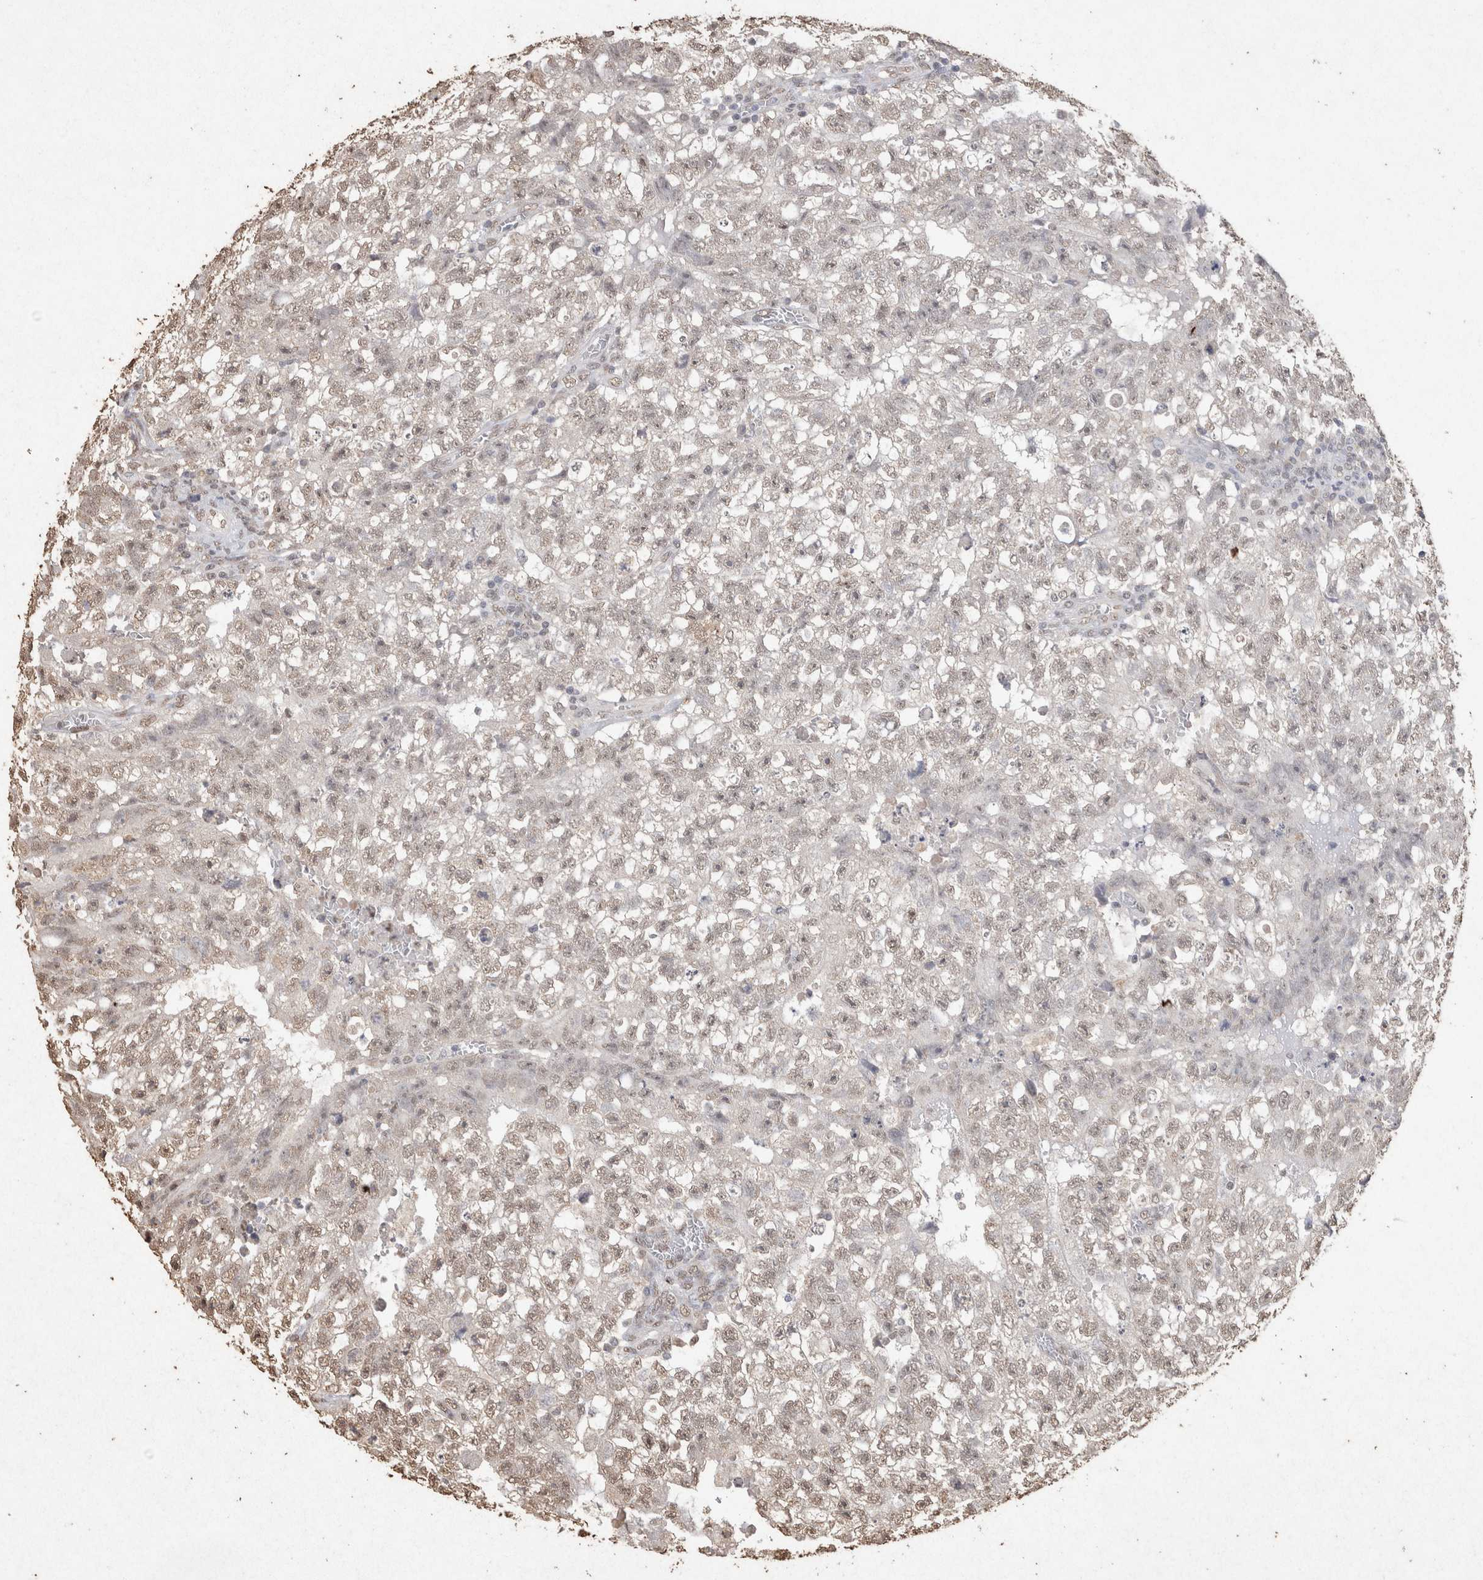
{"staining": {"intensity": "weak", "quantity": "25%-75%", "location": "nuclear"}, "tissue": "testis cancer", "cell_type": "Tumor cells", "image_type": "cancer", "snomed": [{"axis": "morphology", "description": "Seminoma, NOS"}, {"axis": "morphology", "description": "Carcinoma, Embryonal, NOS"}, {"axis": "topography", "description": "Testis"}], "caption": "Immunohistochemistry of seminoma (testis) displays low levels of weak nuclear staining in about 25%-75% of tumor cells.", "gene": "MLX", "patient": {"sex": "male", "age": 38}}